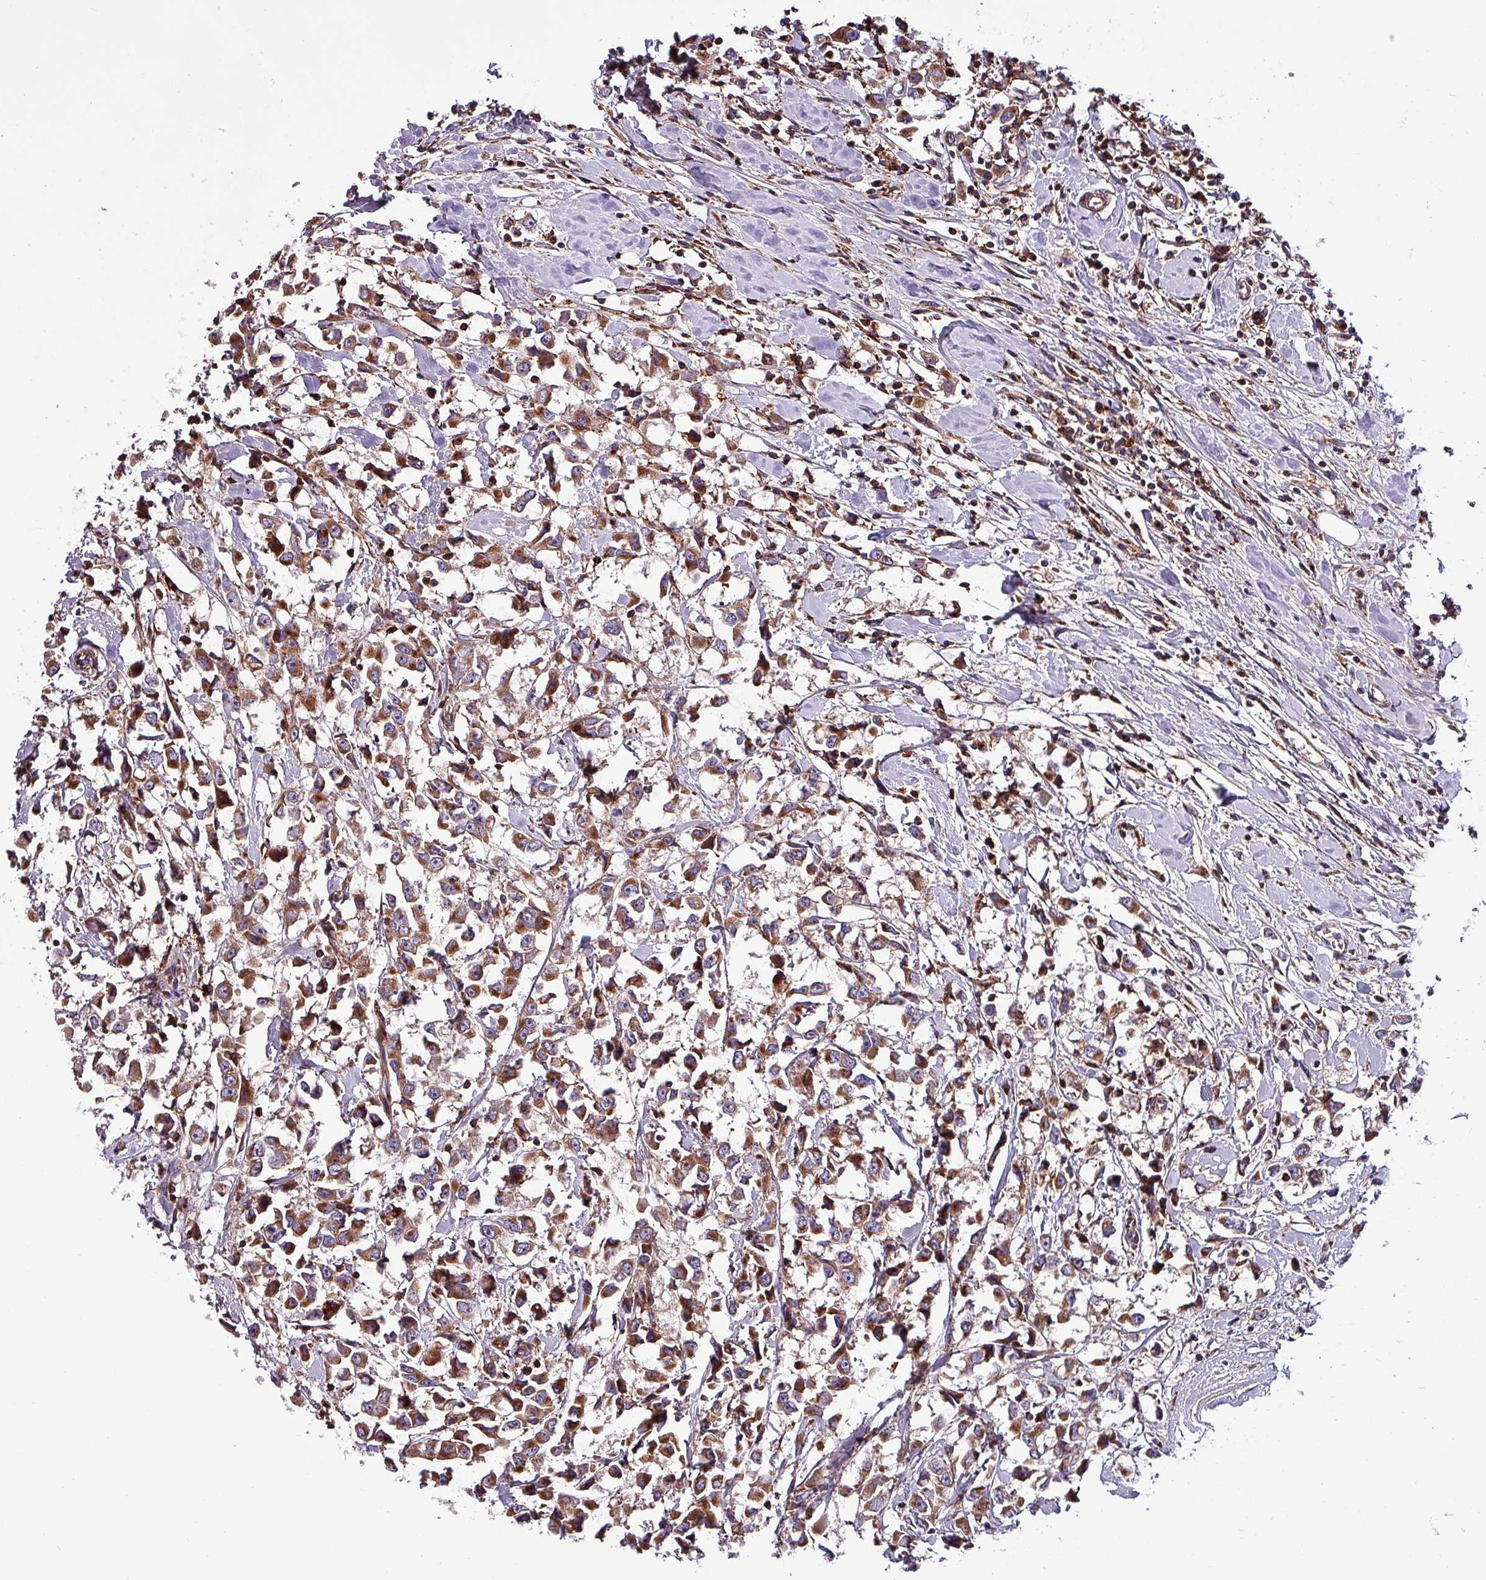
{"staining": {"intensity": "moderate", "quantity": ">75%", "location": "cytoplasmic/membranous"}, "tissue": "breast cancer", "cell_type": "Tumor cells", "image_type": "cancer", "snomed": [{"axis": "morphology", "description": "Duct carcinoma"}, {"axis": "topography", "description": "Breast"}], "caption": "A micrograph of breast cancer (invasive ductal carcinoma) stained for a protein displays moderate cytoplasmic/membranous brown staining in tumor cells.", "gene": "VAMP4", "patient": {"sex": "female", "age": 61}}